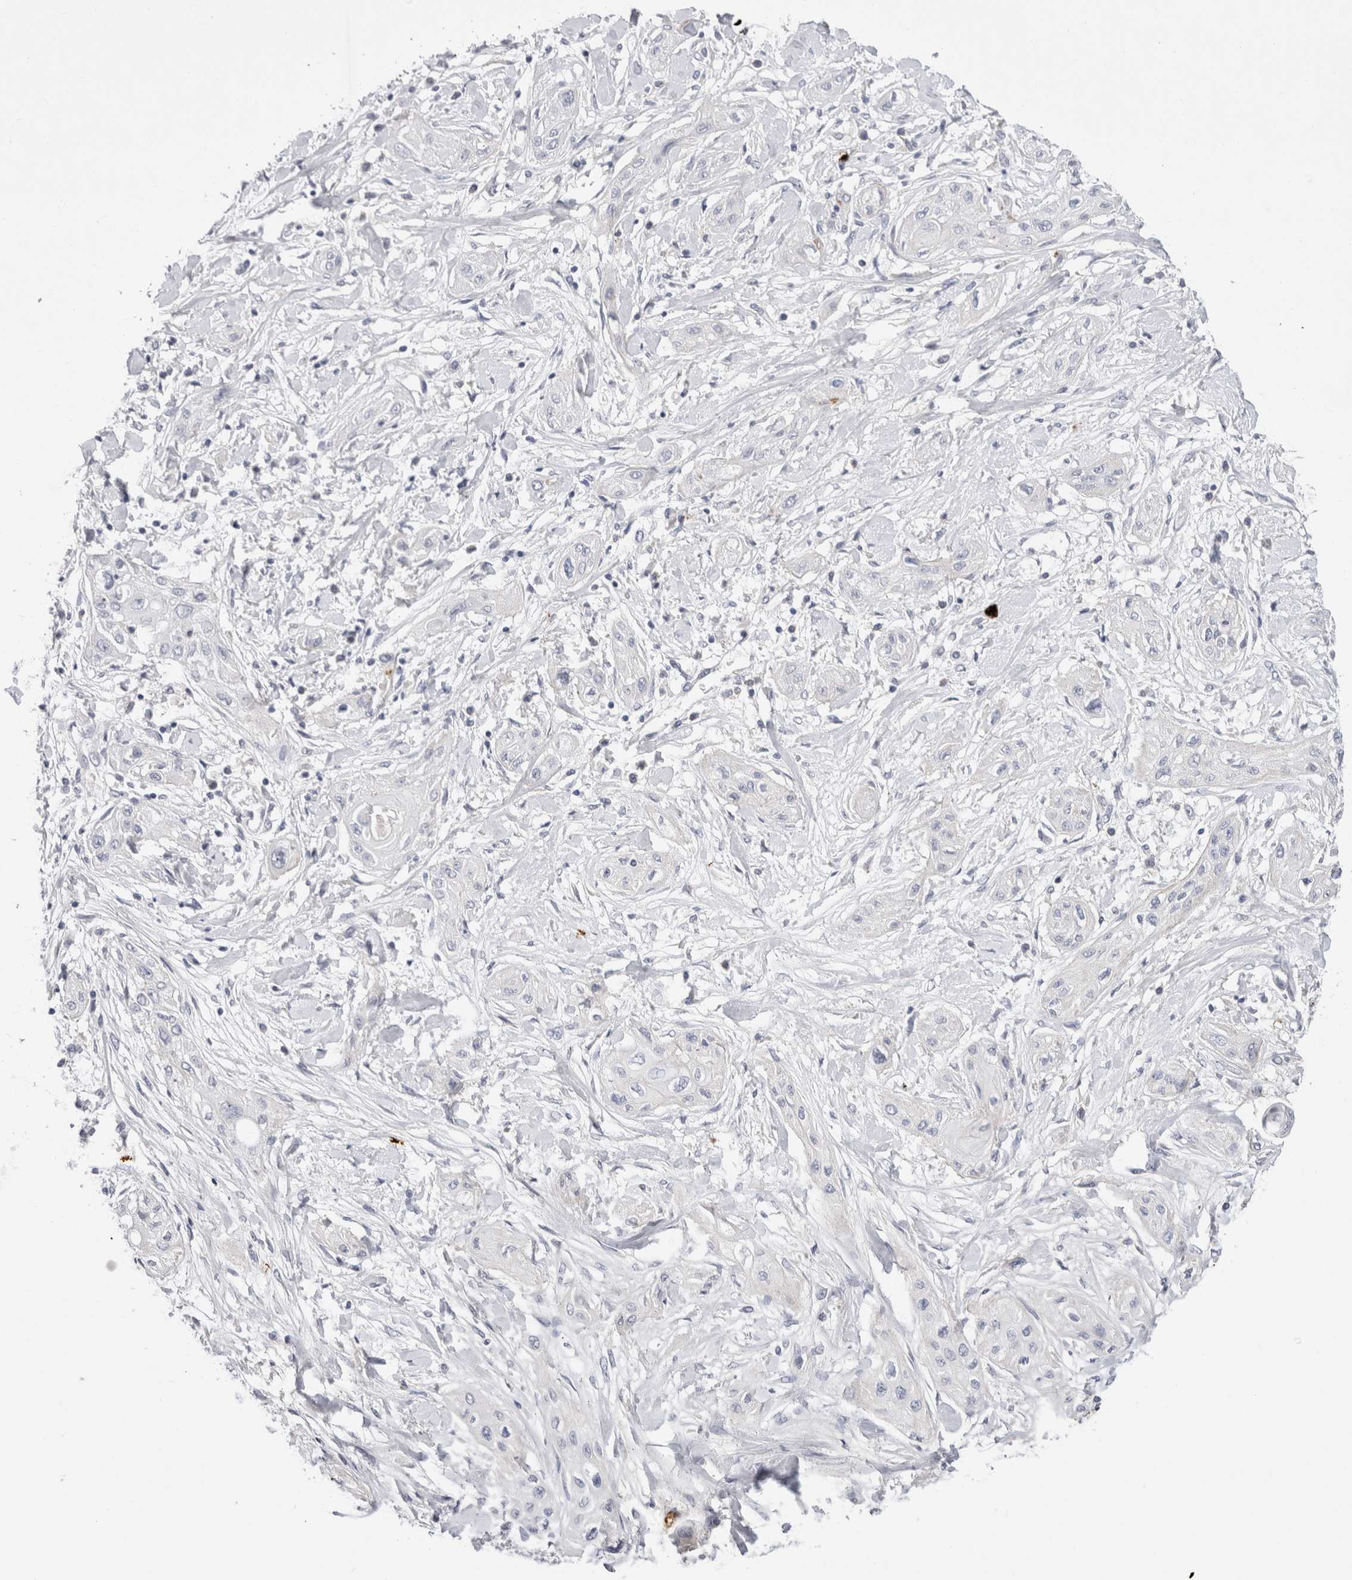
{"staining": {"intensity": "negative", "quantity": "none", "location": "none"}, "tissue": "lung cancer", "cell_type": "Tumor cells", "image_type": "cancer", "snomed": [{"axis": "morphology", "description": "Squamous cell carcinoma, NOS"}, {"axis": "topography", "description": "Lung"}], "caption": "IHC of lung cancer (squamous cell carcinoma) demonstrates no expression in tumor cells. (DAB (3,3'-diaminobenzidine) immunohistochemistry visualized using brightfield microscopy, high magnification).", "gene": "SPINK2", "patient": {"sex": "female", "age": 47}}